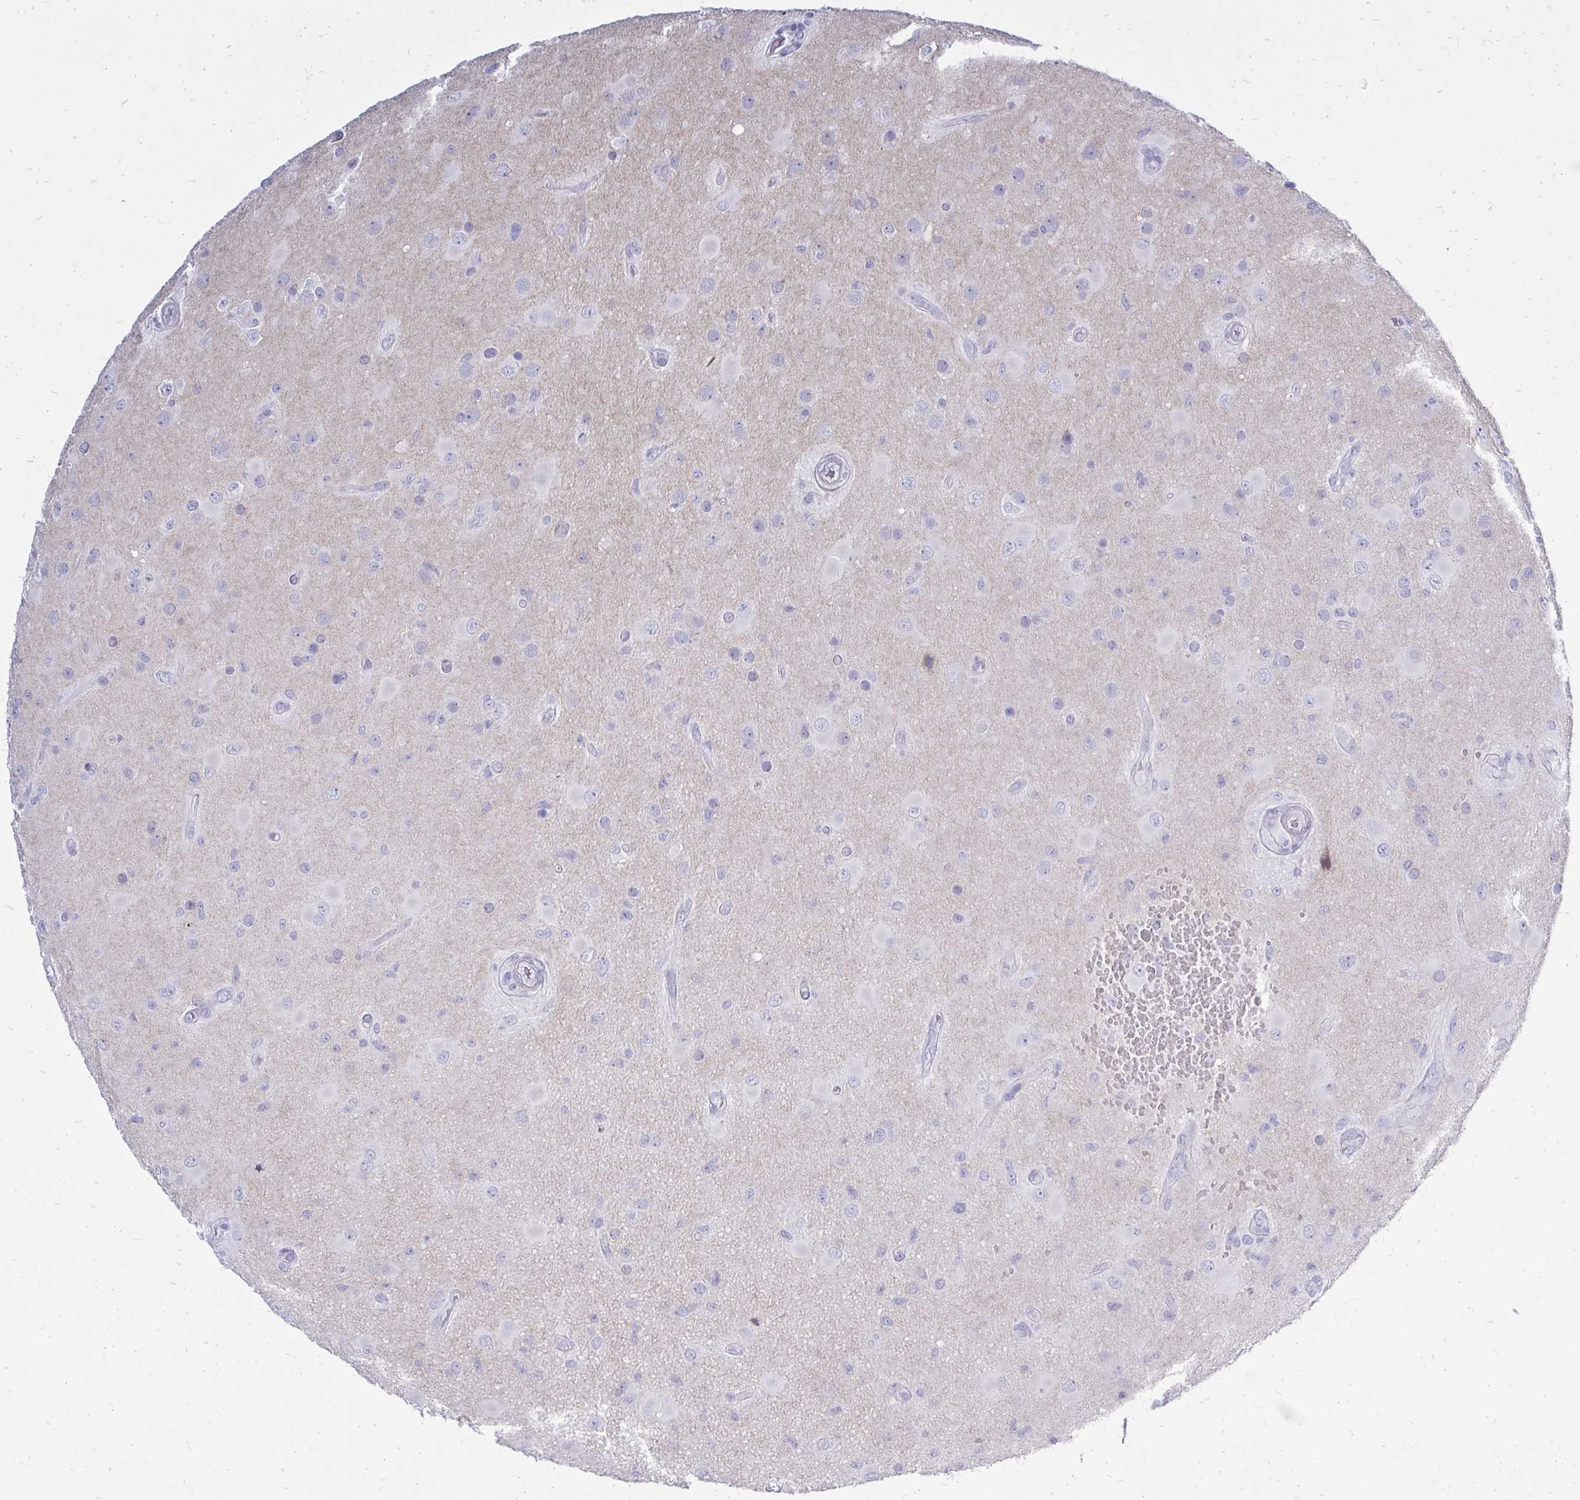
{"staining": {"intensity": "negative", "quantity": "none", "location": "none"}, "tissue": "glioma", "cell_type": "Tumor cells", "image_type": "cancer", "snomed": [{"axis": "morphology", "description": "Glioma, malignant, High grade"}, {"axis": "topography", "description": "Brain"}], "caption": "Immunohistochemistry image of malignant high-grade glioma stained for a protein (brown), which displays no expression in tumor cells.", "gene": "GABRA1", "patient": {"sex": "male", "age": 53}}